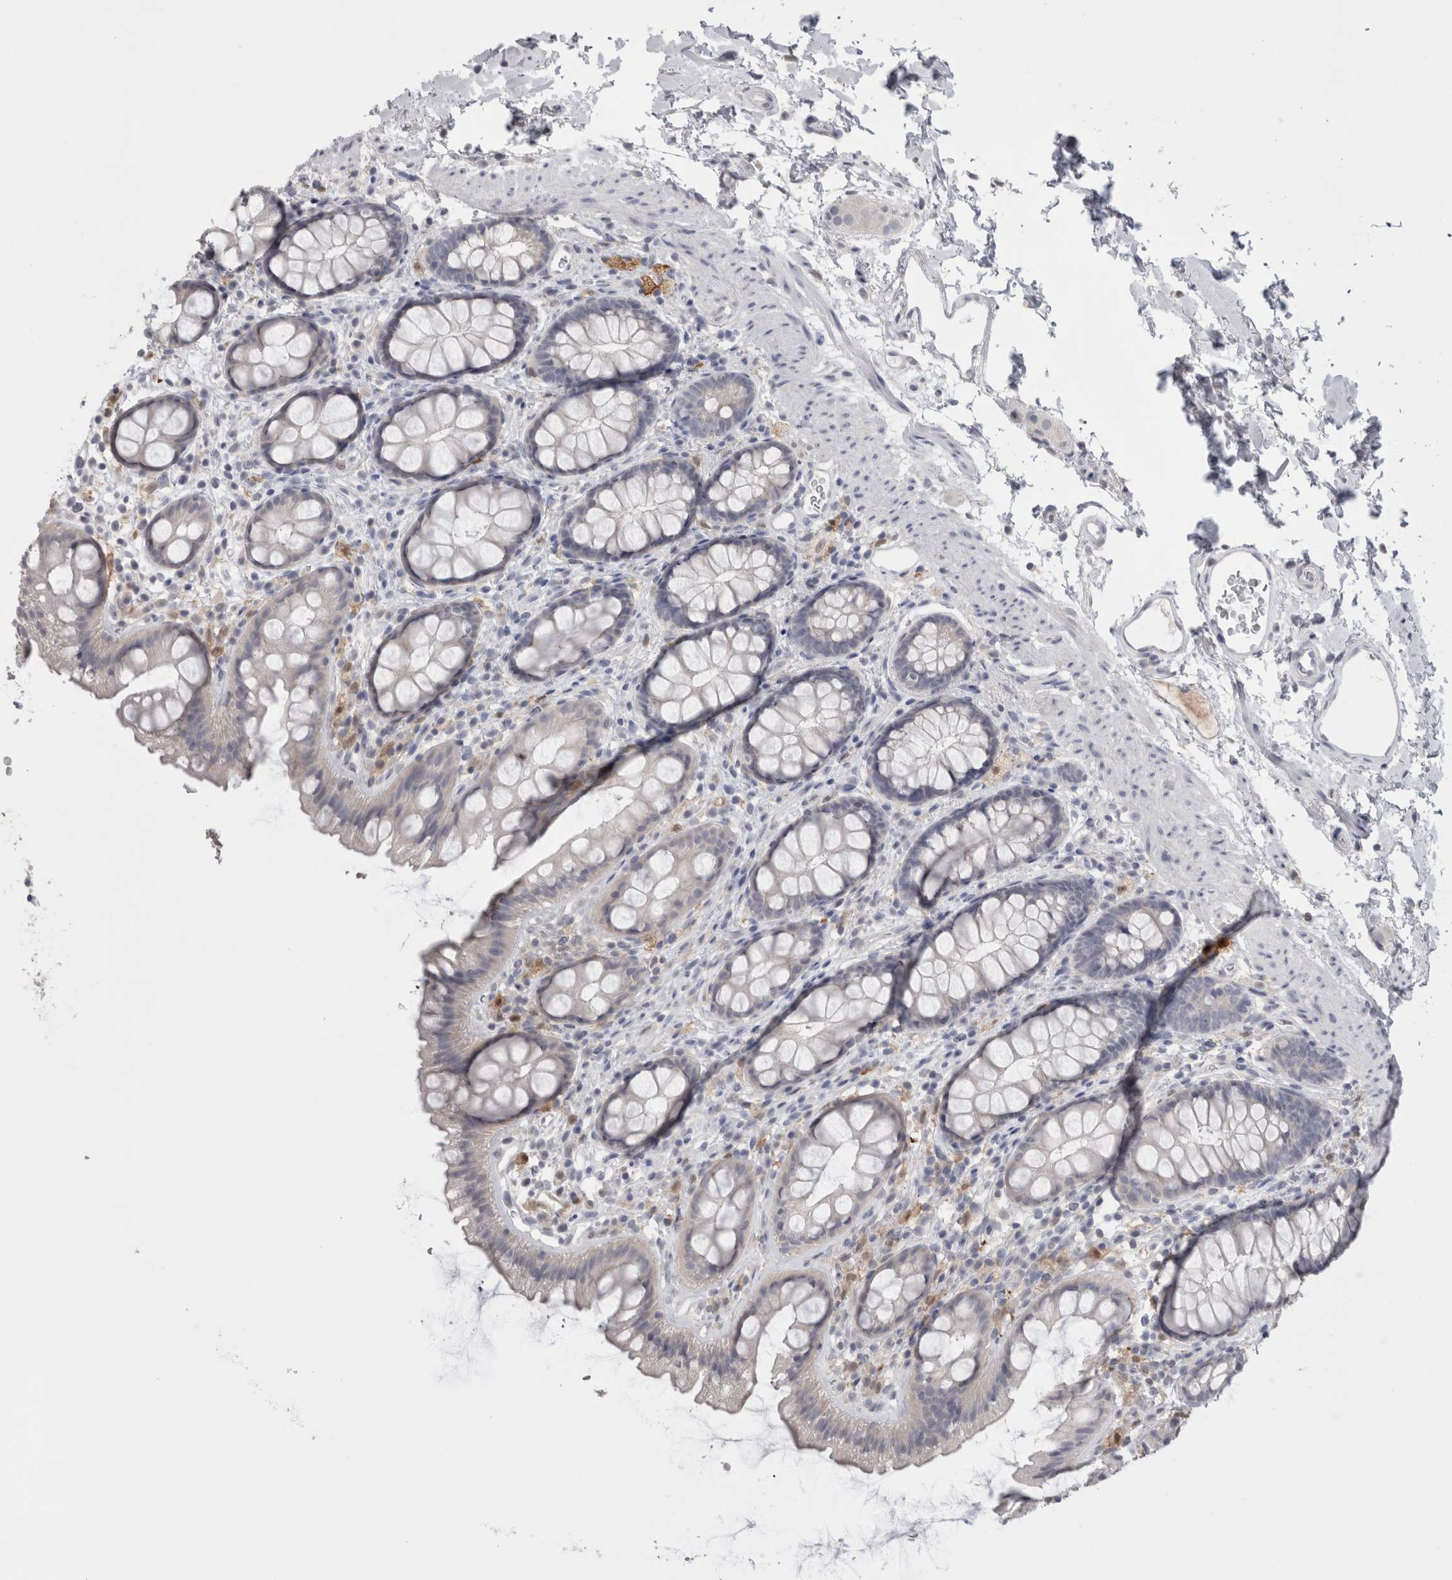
{"staining": {"intensity": "negative", "quantity": "none", "location": "none"}, "tissue": "rectum", "cell_type": "Glandular cells", "image_type": "normal", "snomed": [{"axis": "morphology", "description": "Normal tissue, NOS"}, {"axis": "topography", "description": "Rectum"}], "caption": "Immunohistochemistry photomicrograph of unremarkable rectum: rectum stained with DAB demonstrates no significant protein positivity in glandular cells. The staining is performed using DAB brown chromogen with nuclei counter-stained in using hematoxylin.", "gene": "SUCNR1", "patient": {"sex": "female", "age": 65}}